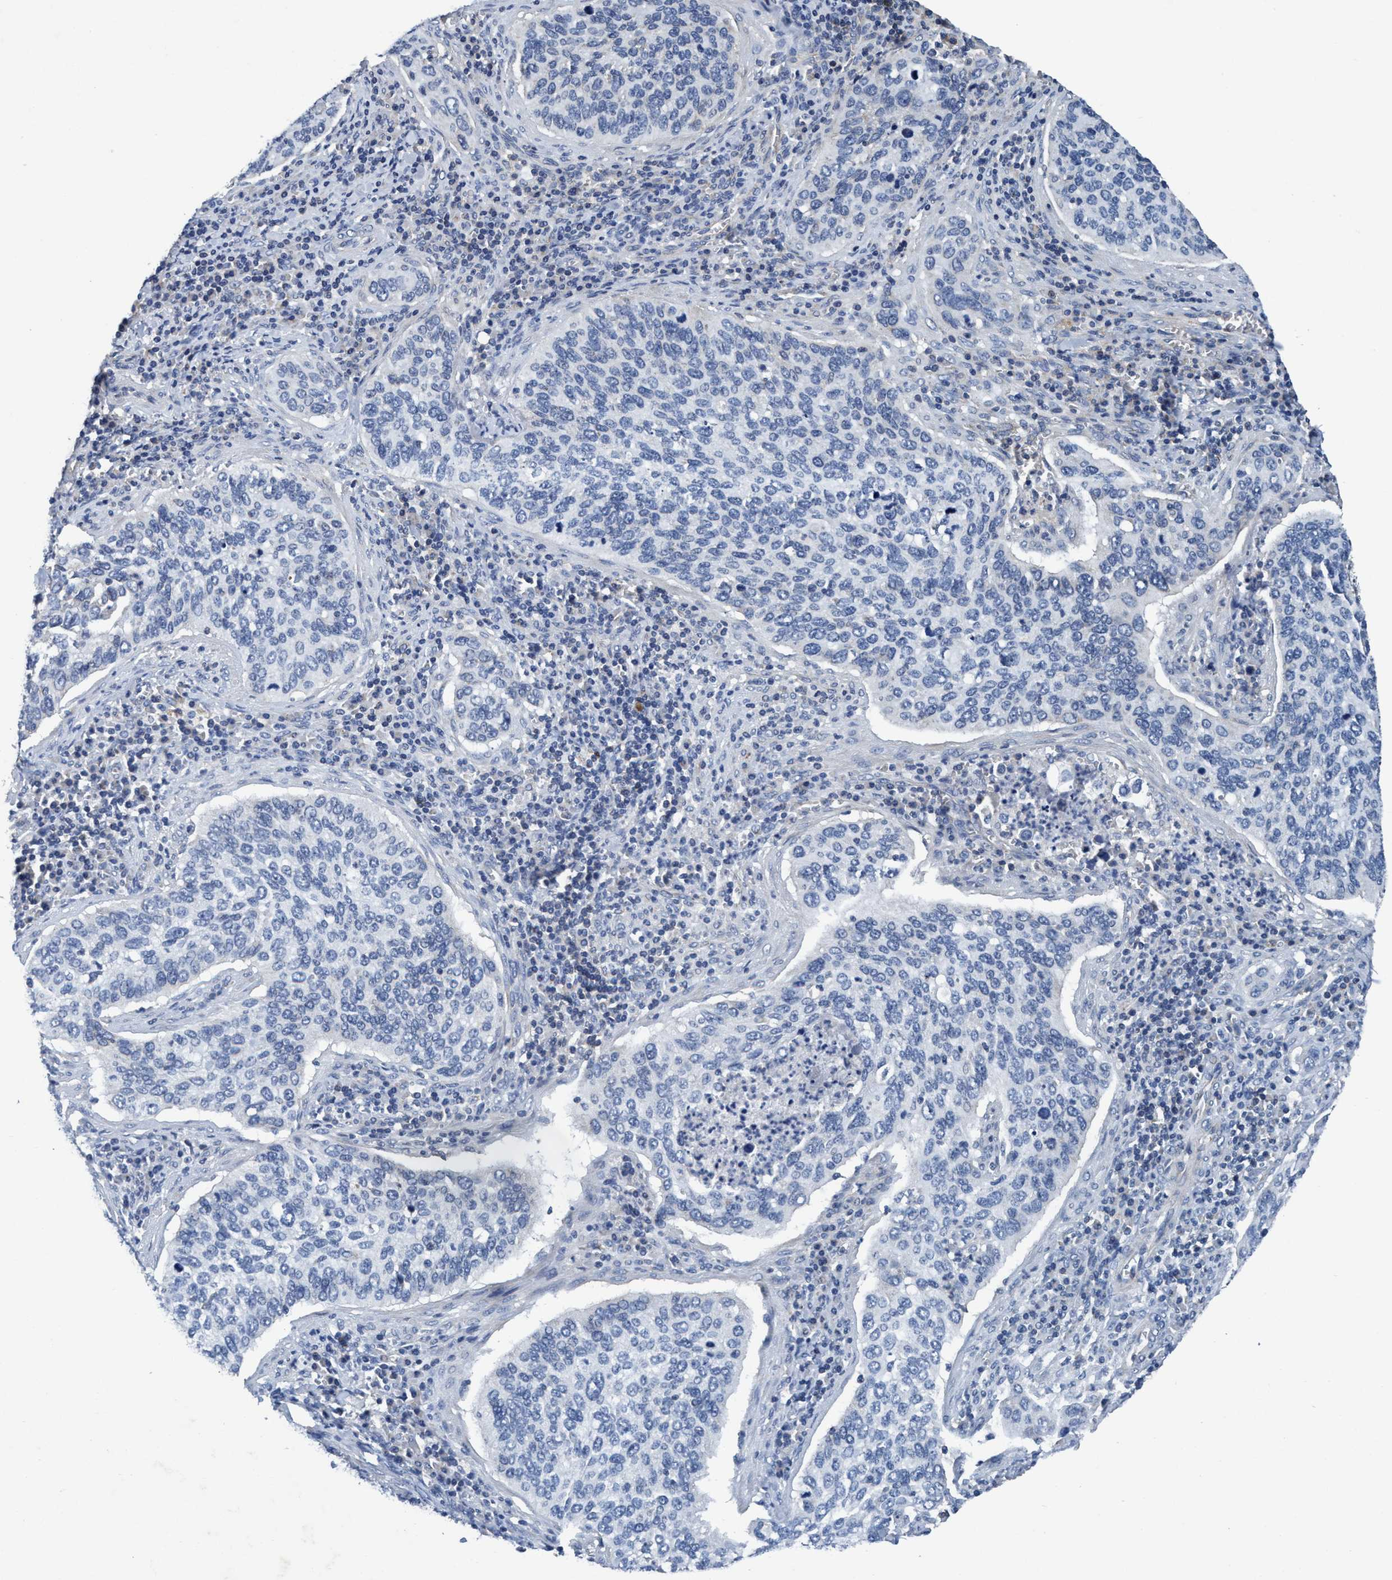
{"staining": {"intensity": "negative", "quantity": "none", "location": "none"}, "tissue": "cervical cancer", "cell_type": "Tumor cells", "image_type": "cancer", "snomed": [{"axis": "morphology", "description": "Squamous cell carcinoma, NOS"}, {"axis": "topography", "description": "Cervix"}], "caption": "Immunohistochemical staining of cervical squamous cell carcinoma reveals no significant positivity in tumor cells.", "gene": "ANKFN1", "patient": {"sex": "female", "age": 53}}